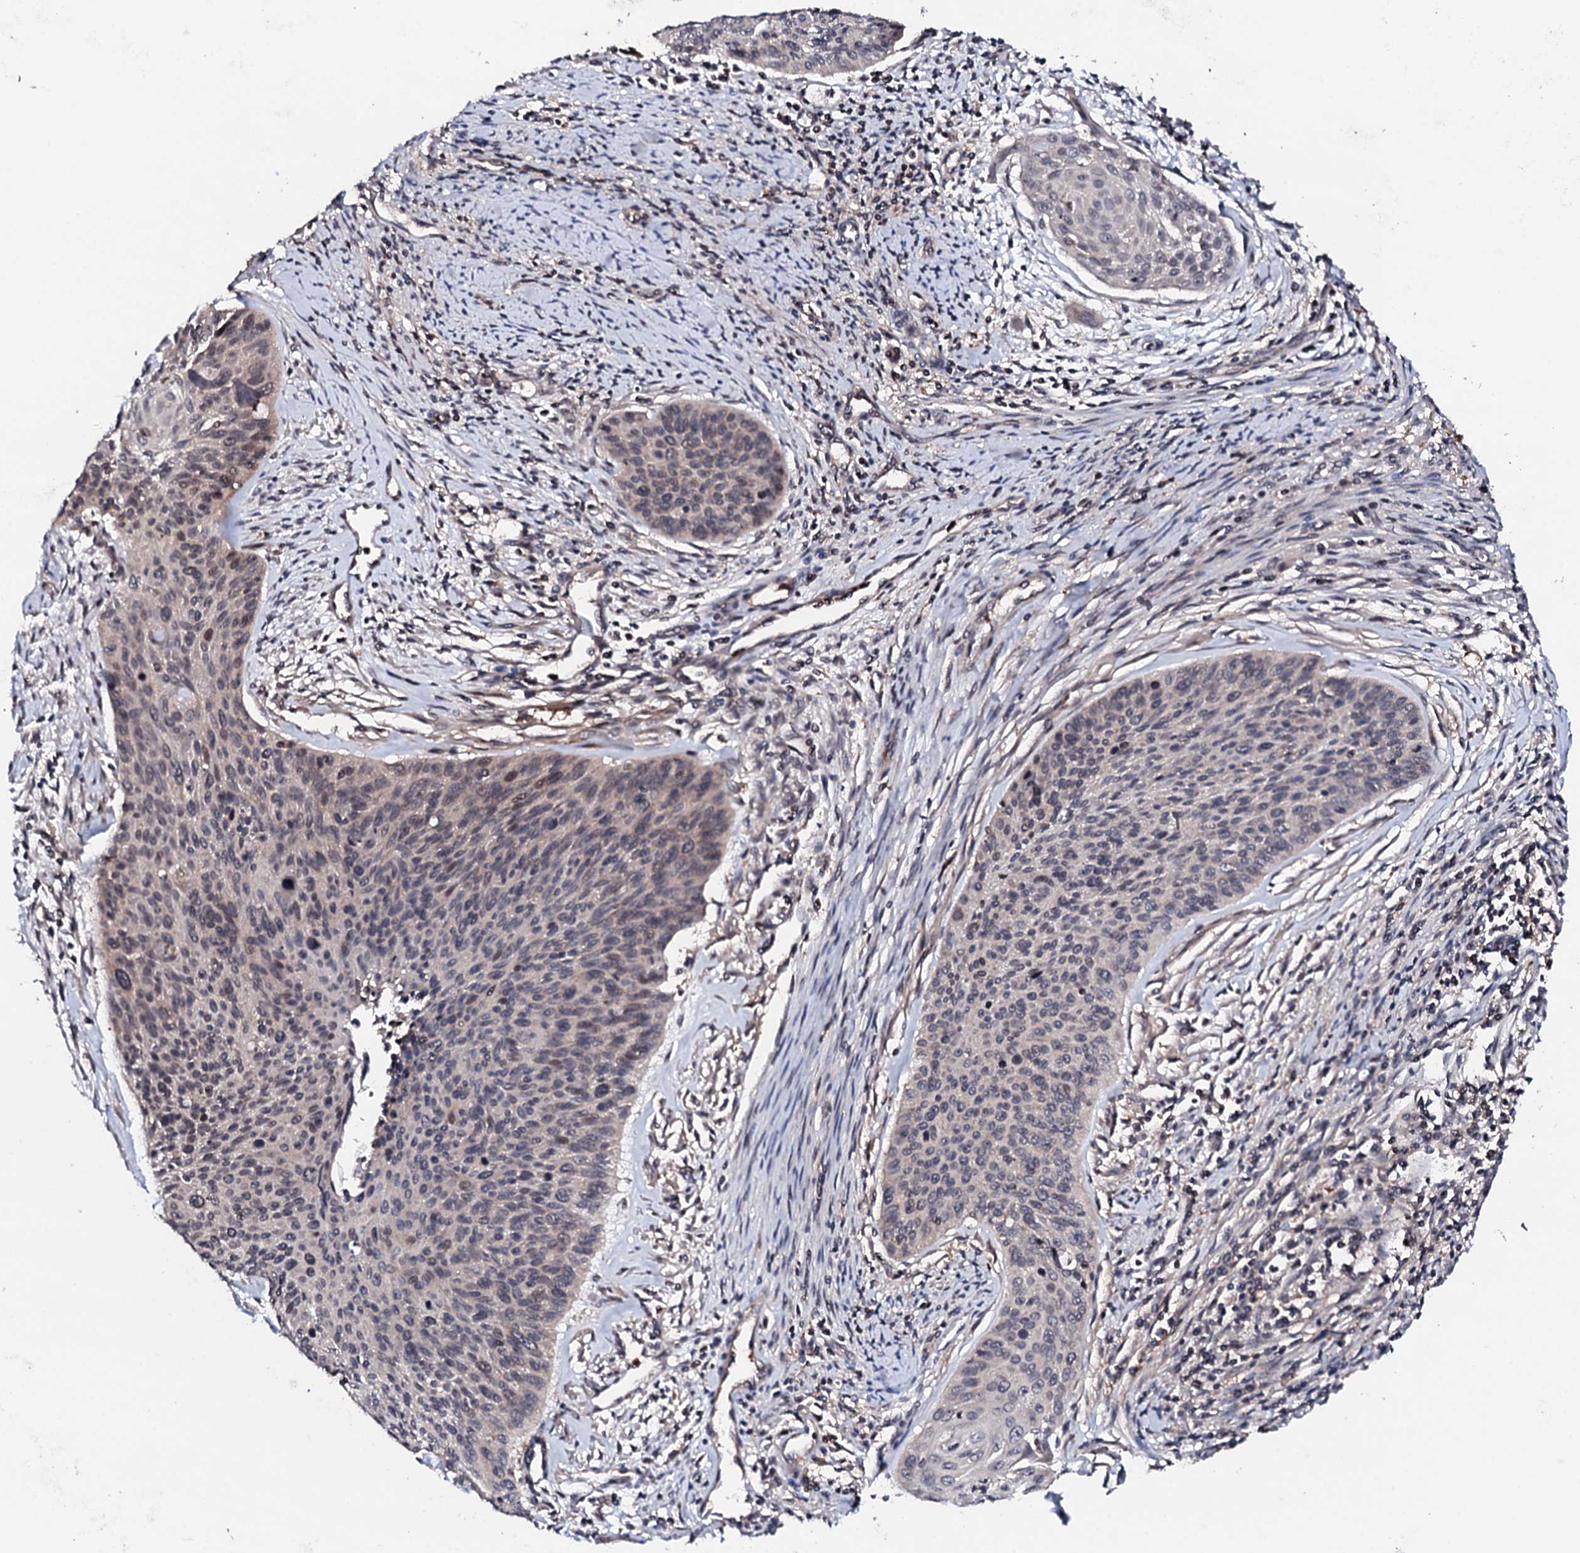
{"staining": {"intensity": "weak", "quantity": "<25%", "location": "nuclear"}, "tissue": "cervical cancer", "cell_type": "Tumor cells", "image_type": "cancer", "snomed": [{"axis": "morphology", "description": "Squamous cell carcinoma, NOS"}, {"axis": "topography", "description": "Cervix"}], "caption": "Immunohistochemistry image of neoplastic tissue: human squamous cell carcinoma (cervical) stained with DAB (3,3'-diaminobenzidine) displays no significant protein expression in tumor cells. The staining was performed using DAB (3,3'-diaminobenzidine) to visualize the protein expression in brown, while the nuclei were stained in blue with hematoxylin (Magnification: 20x).", "gene": "EDC3", "patient": {"sex": "female", "age": 55}}